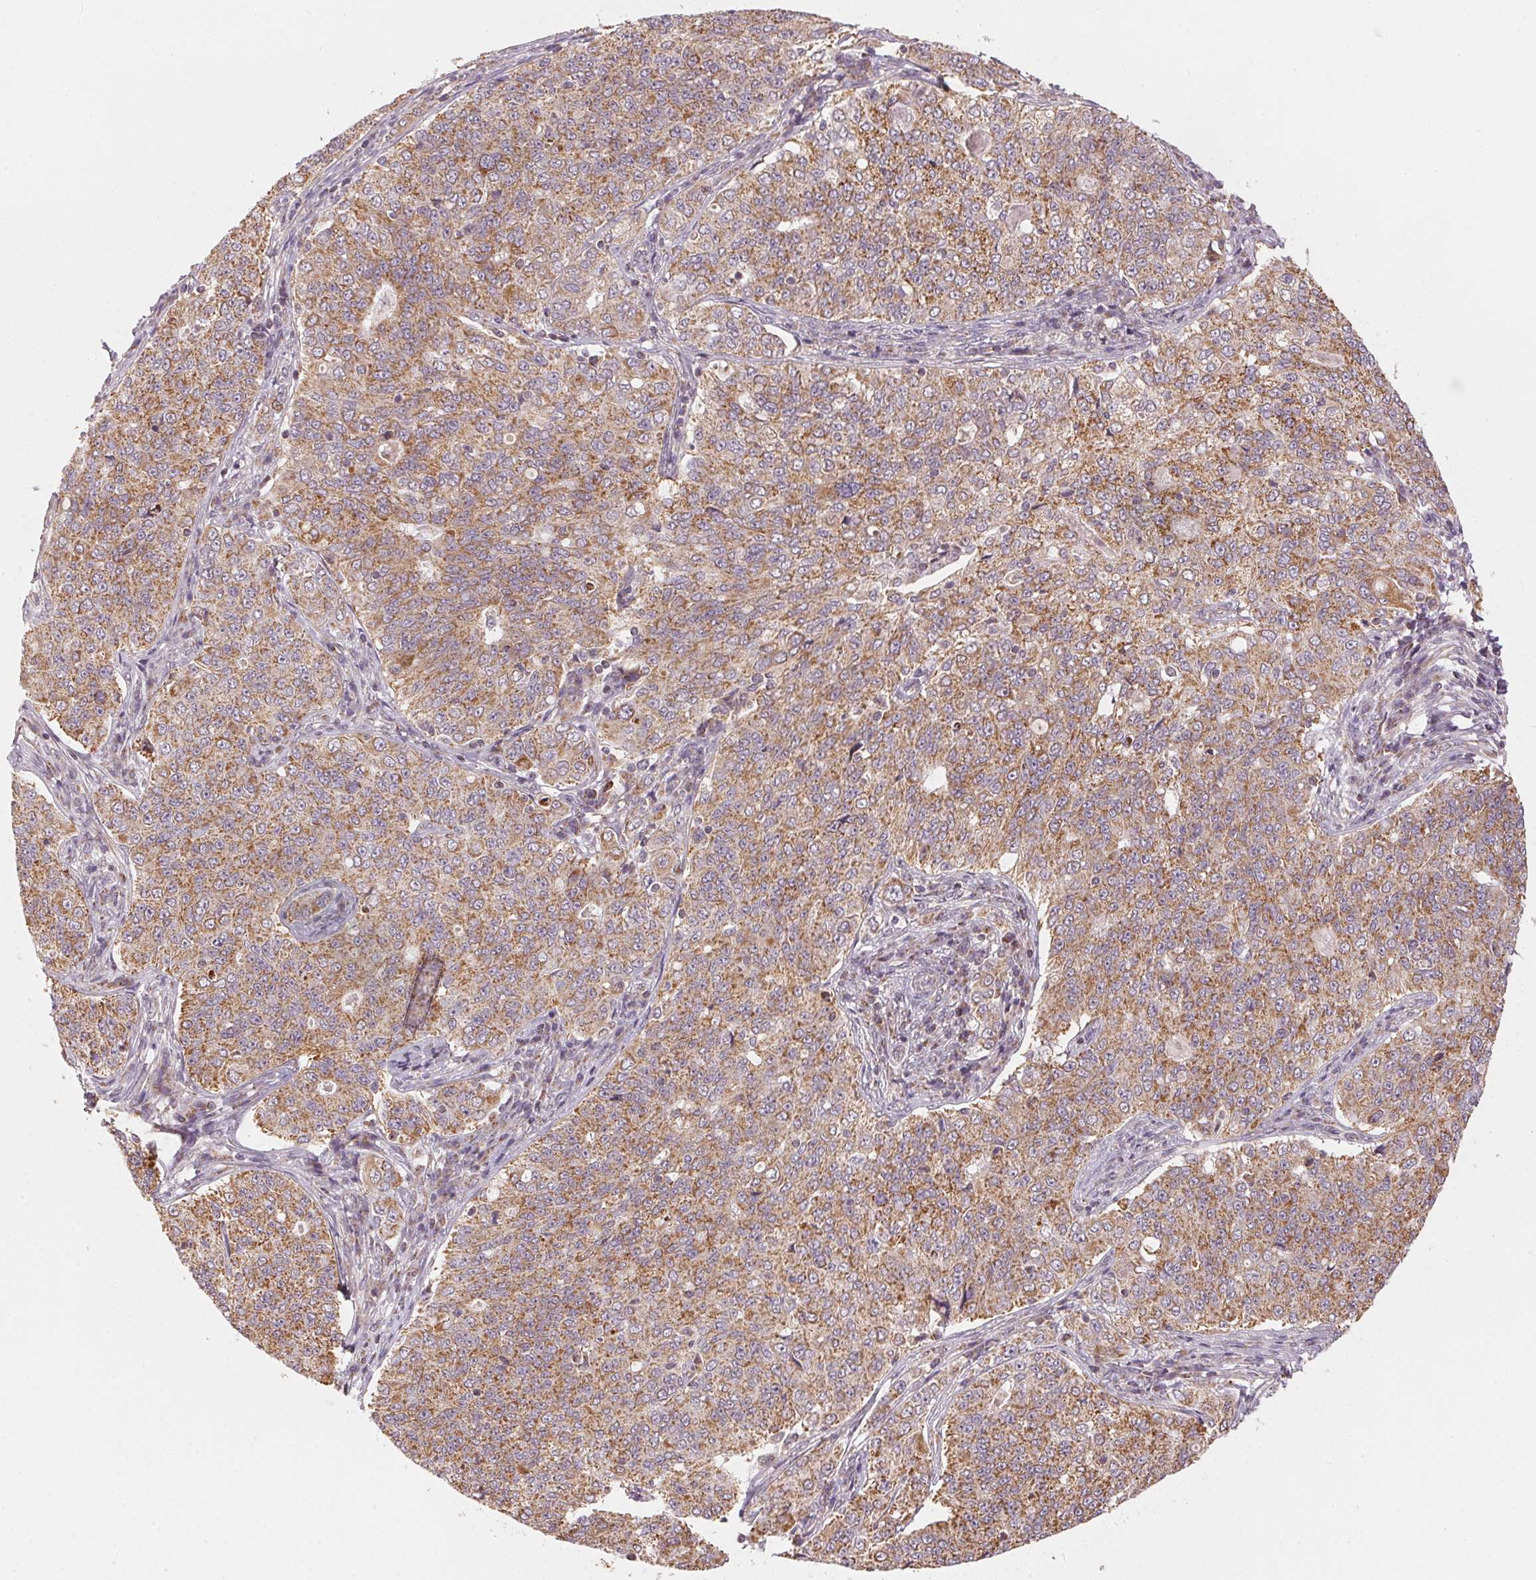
{"staining": {"intensity": "moderate", "quantity": ">75%", "location": "cytoplasmic/membranous"}, "tissue": "endometrial cancer", "cell_type": "Tumor cells", "image_type": "cancer", "snomed": [{"axis": "morphology", "description": "Adenocarcinoma, NOS"}, {"axis": "topography", "description": "Endometrium"}], "caption": "Immunohistochemistry (DAB (3,3'-diaminobenzidine)) staining of human endometrial cancer exhibits moderate cytoplasmic/membranous protein staining in about >75% of tumor cells.", "gene": "MATCAP1", "patient": {"sex": "female", "age": 43}}